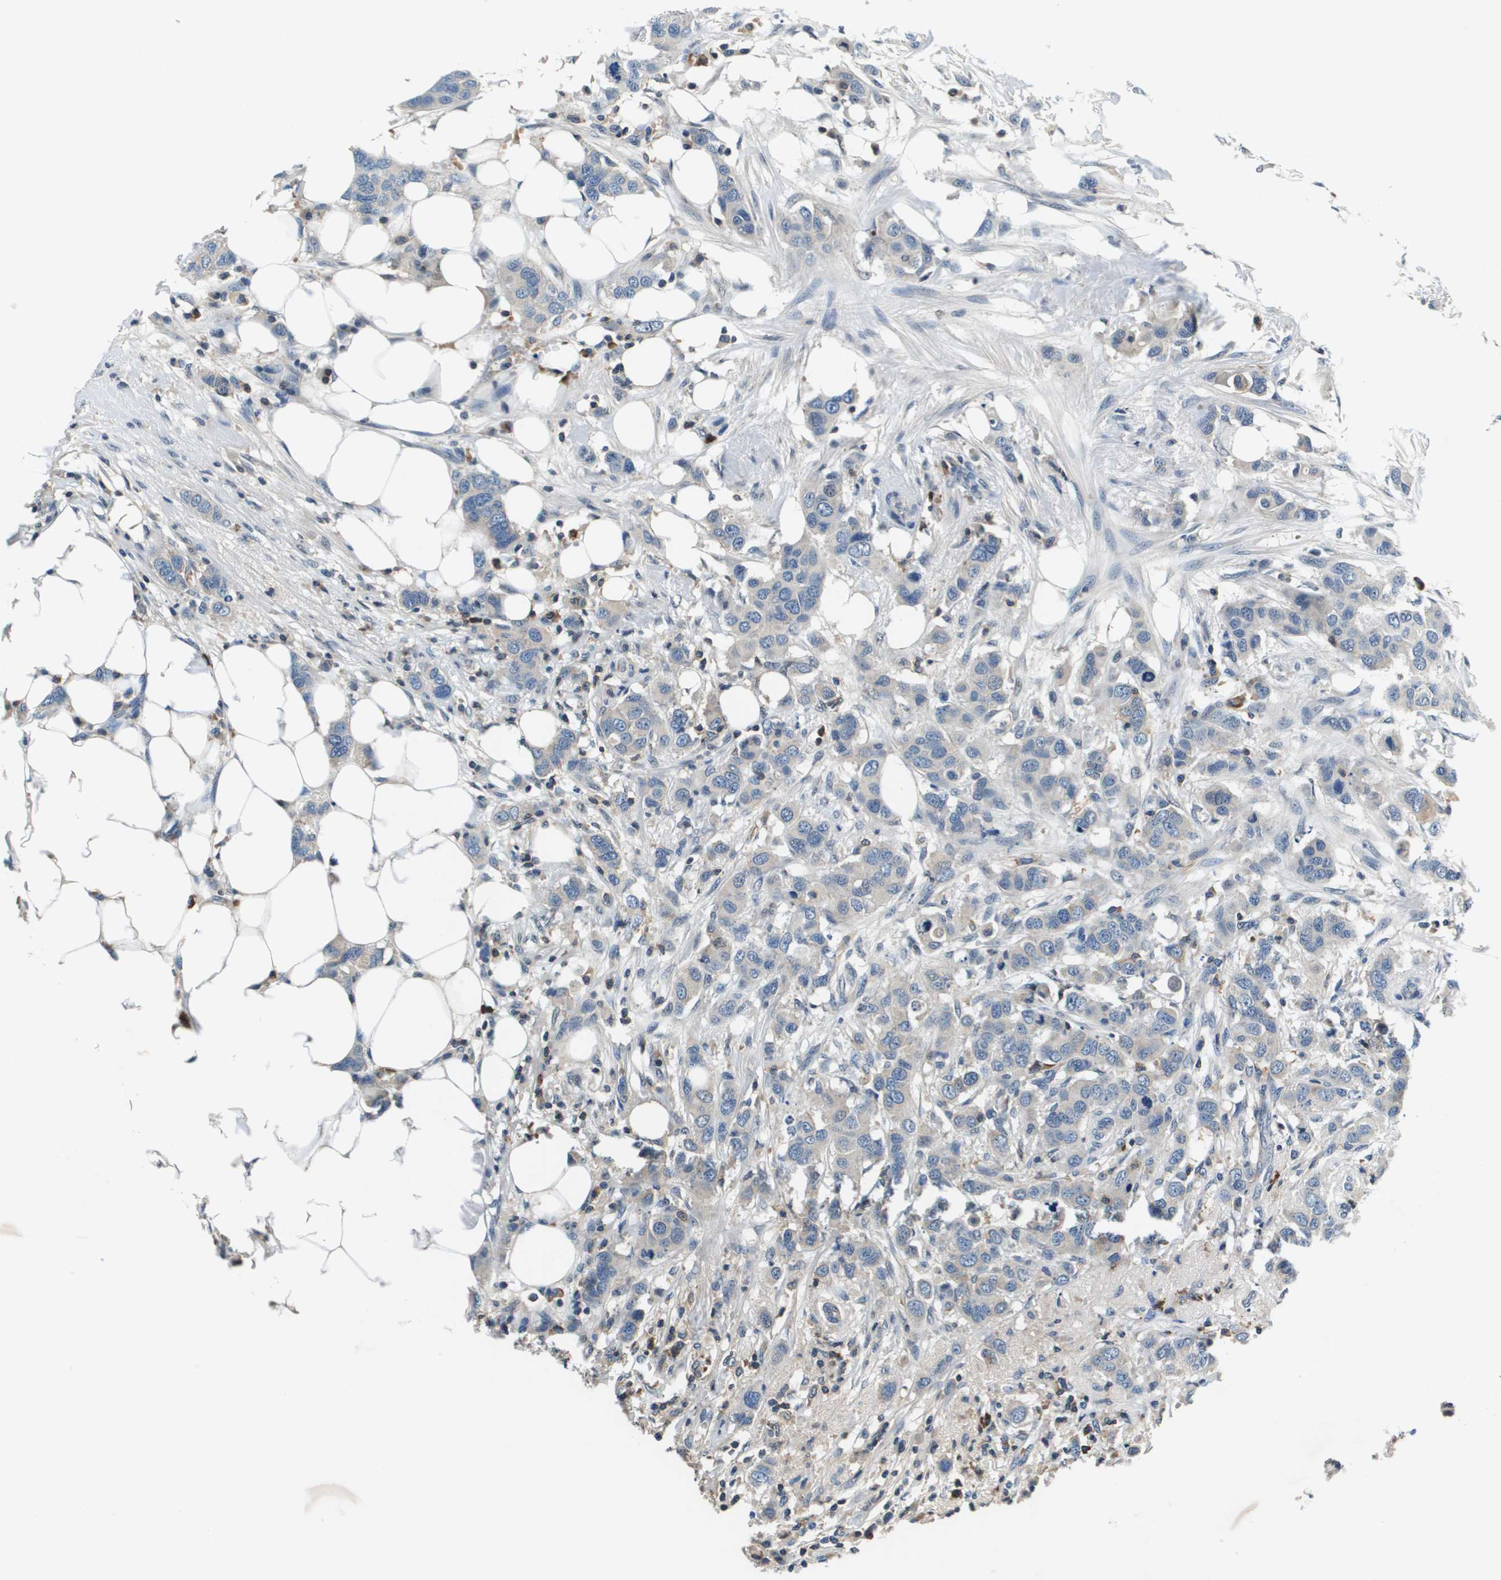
{"staining": {"intensity": "weak", "quantity": "25%-75%", "location": "cytoplasmic/membranous"}, "tissue": "breast cancer", "cell_type": "Tumor cells", "image_type": "cancer", "snomed": [{"axis": "morphology", "description": "Duct carcinoma"}, {"axis": "topography", "description": "Breast"}], "caption": "This is a micrograph of IHC staining of breast infiltrating ductal carcinoma, which shows weak staining in the cytoplasmic/membranous of tumor cells.", "gene": "KCNQ5", "patient": {"sex": "female", "age": 50}}